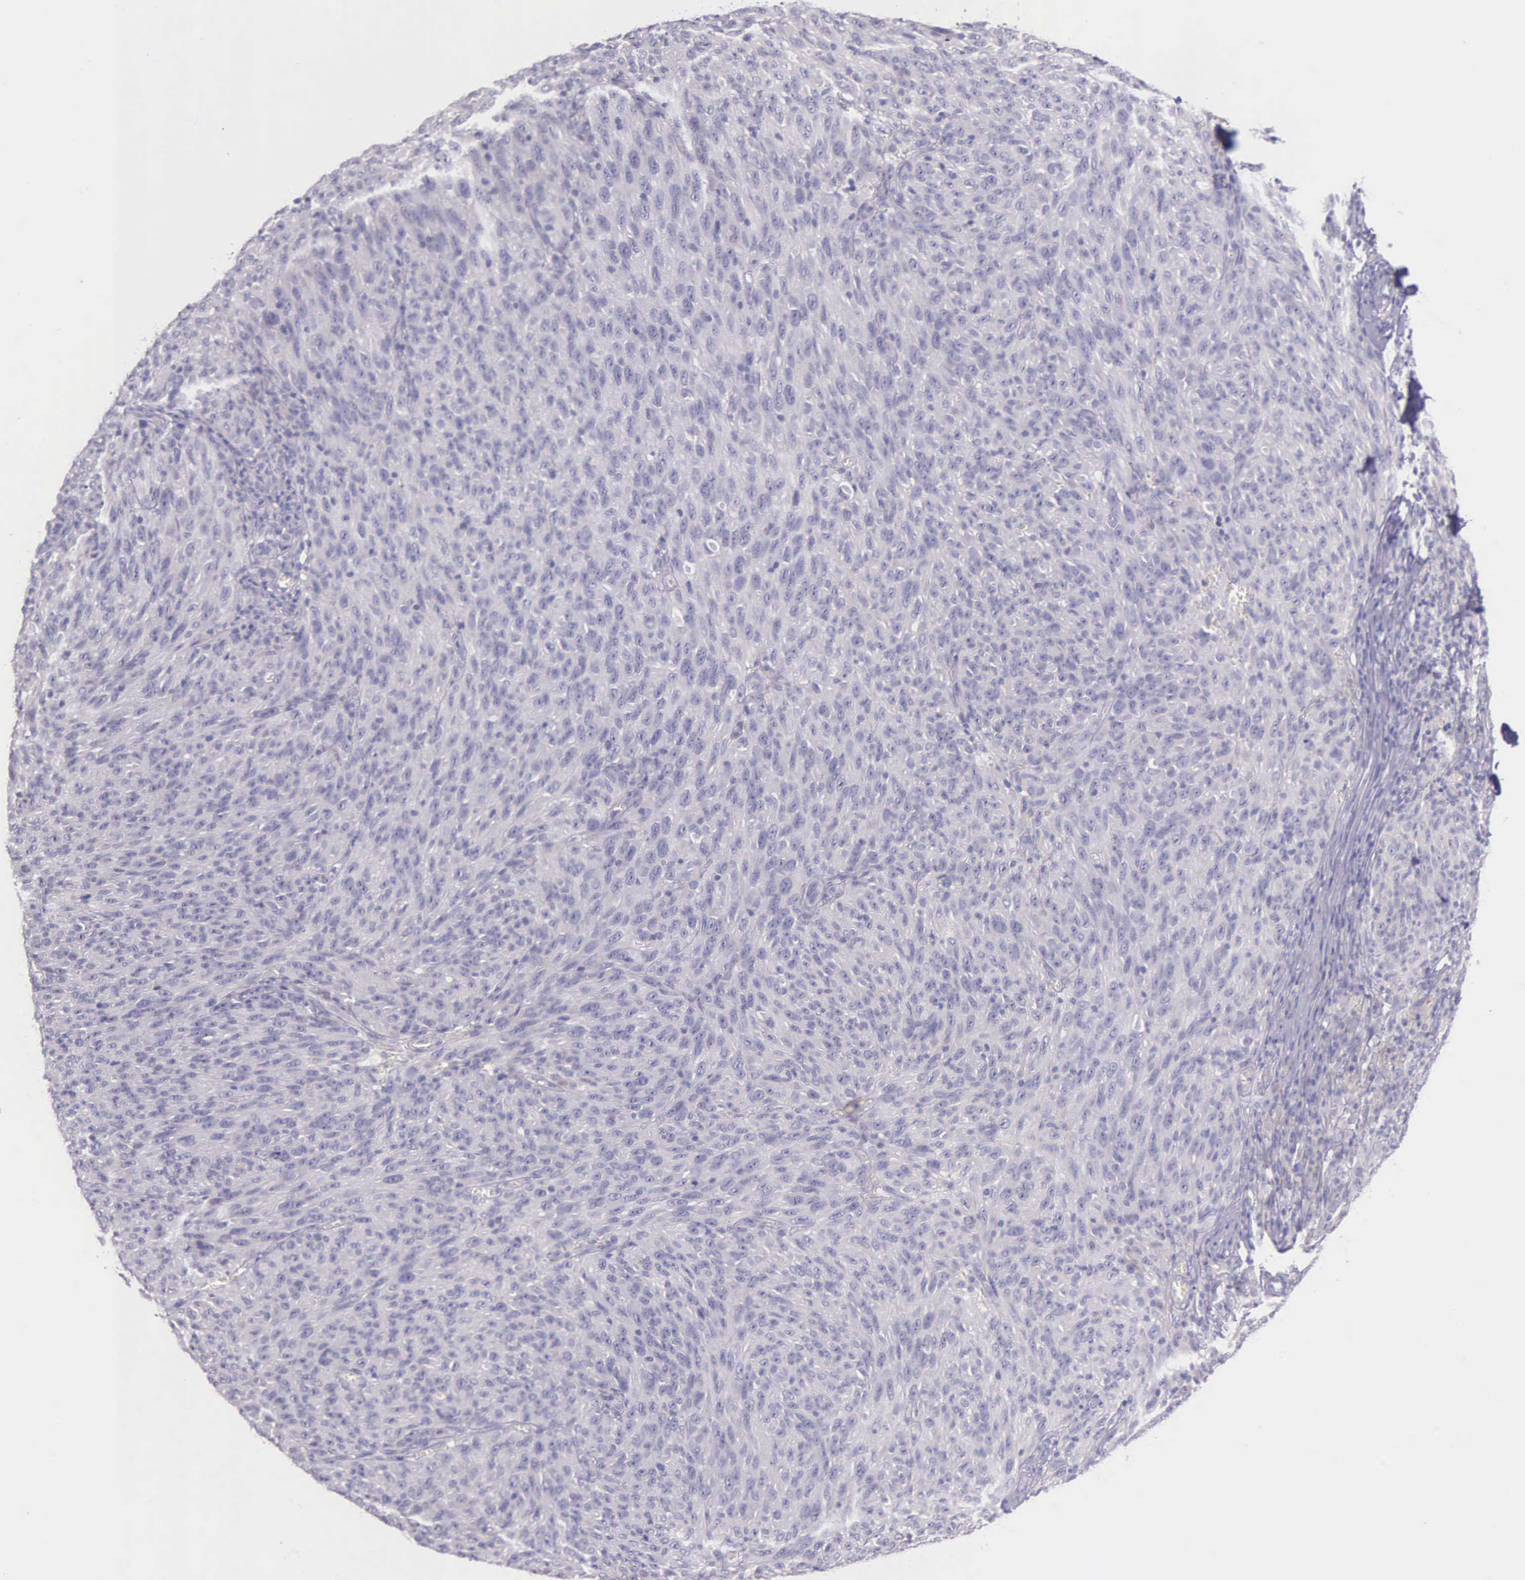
{"staining": {"intensity": "negative", "quantity": "none", "location": "none"}, "tissue": "melanoma", "cell_type": "Tumor cells", "image_type": "cancer", "snomed": [{"axis": "morphology", "description": "Malignant melanoma, NOS"}, {"axis": "topography", "description": "Skin"}], "caption": "There is no significant staining in tumor cells of melanoma. (IHC, brightfield microscopy, high magnification).", "gene": "THSD7A", "patient": {"sex": "male", "age": 76}}